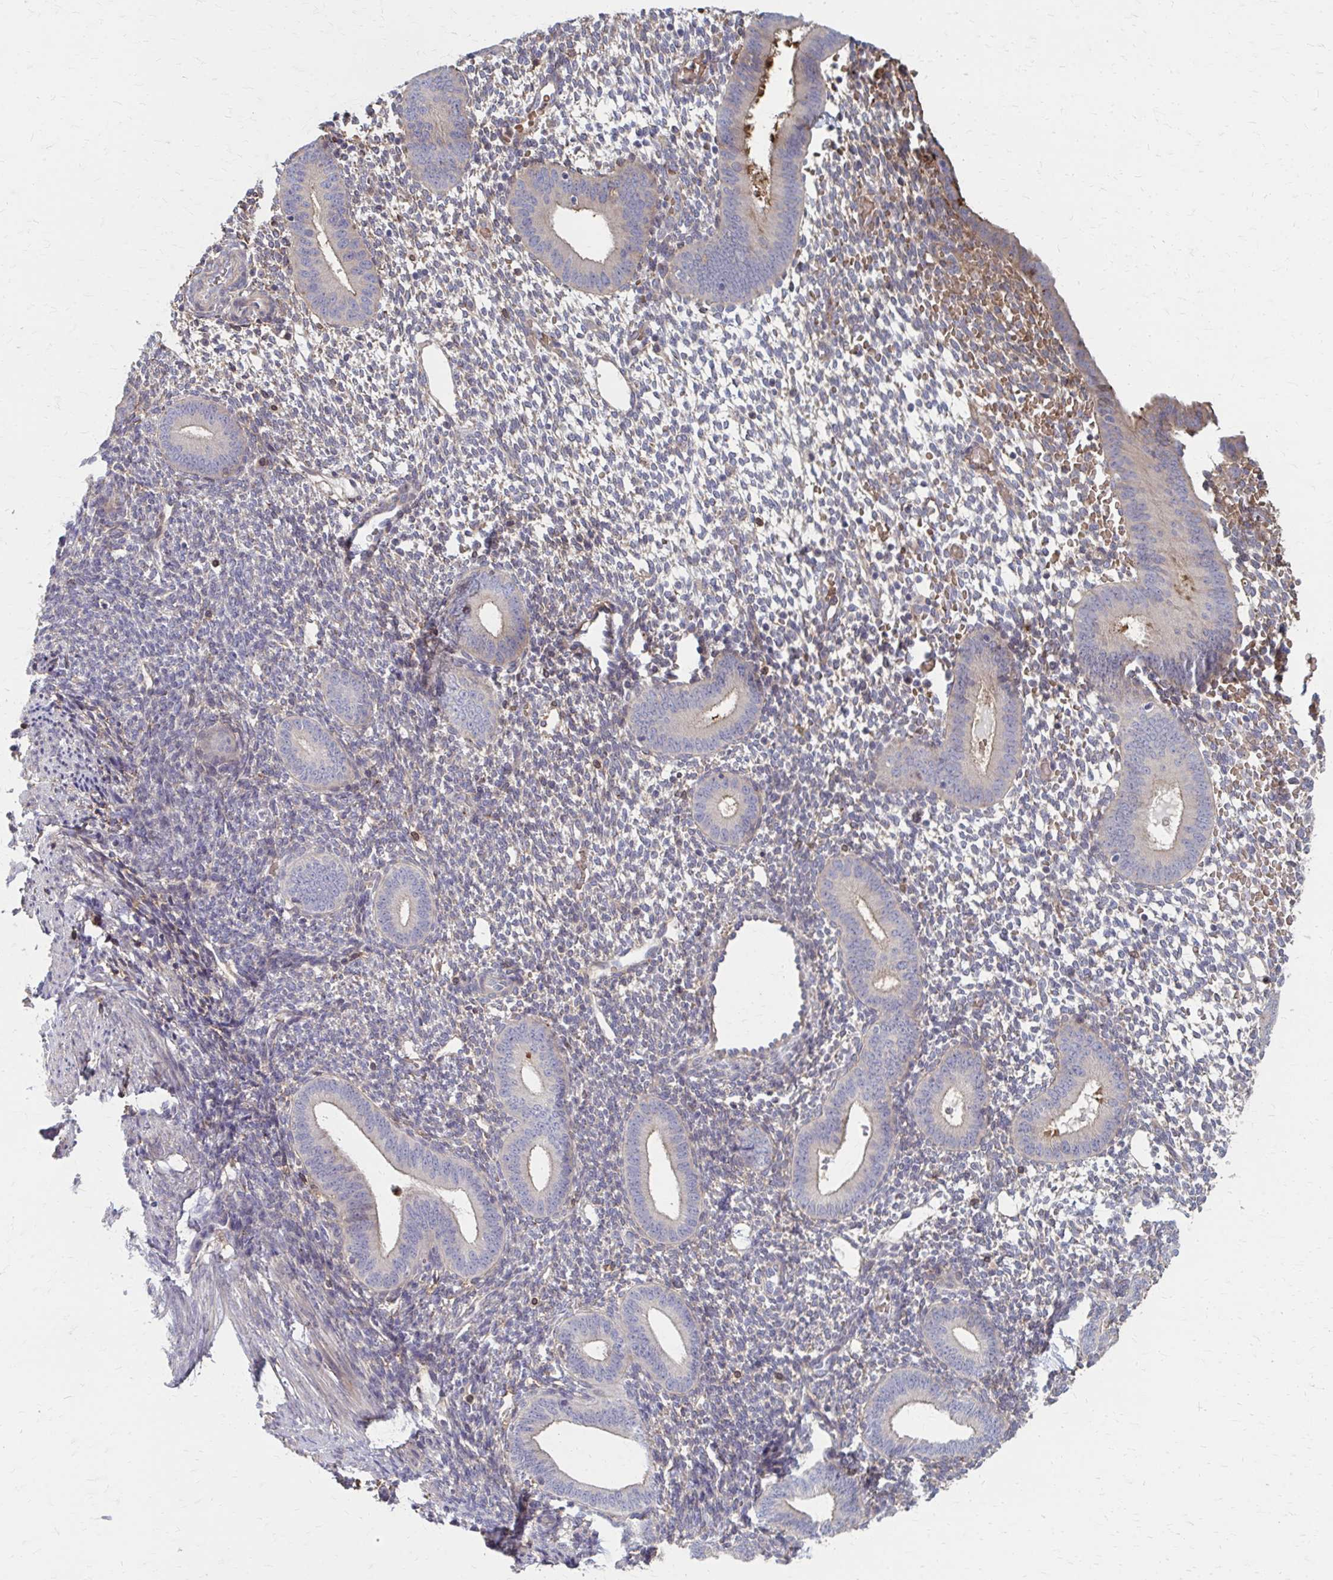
{"staining": {"intensity": "weak", "quantity": "<25%", "location": "cytoplasmic/membranous"}, "tissue": "endometrium", "cell_type": "Cells in endometrial stroma", "image_type": "normal", "snomed": [{"axis": "morphology", "description": "Normal tissue, NOS"}, {"axis": "topography", "description": "Endometrium"}], "caption": "IHC micrograph of normal endometrium: endometrium stained with DAB shows no significant protein expression in cells in endometrial stroma.", "gene": "MMP14", "patient": {"sex": "female", "age": 40}}